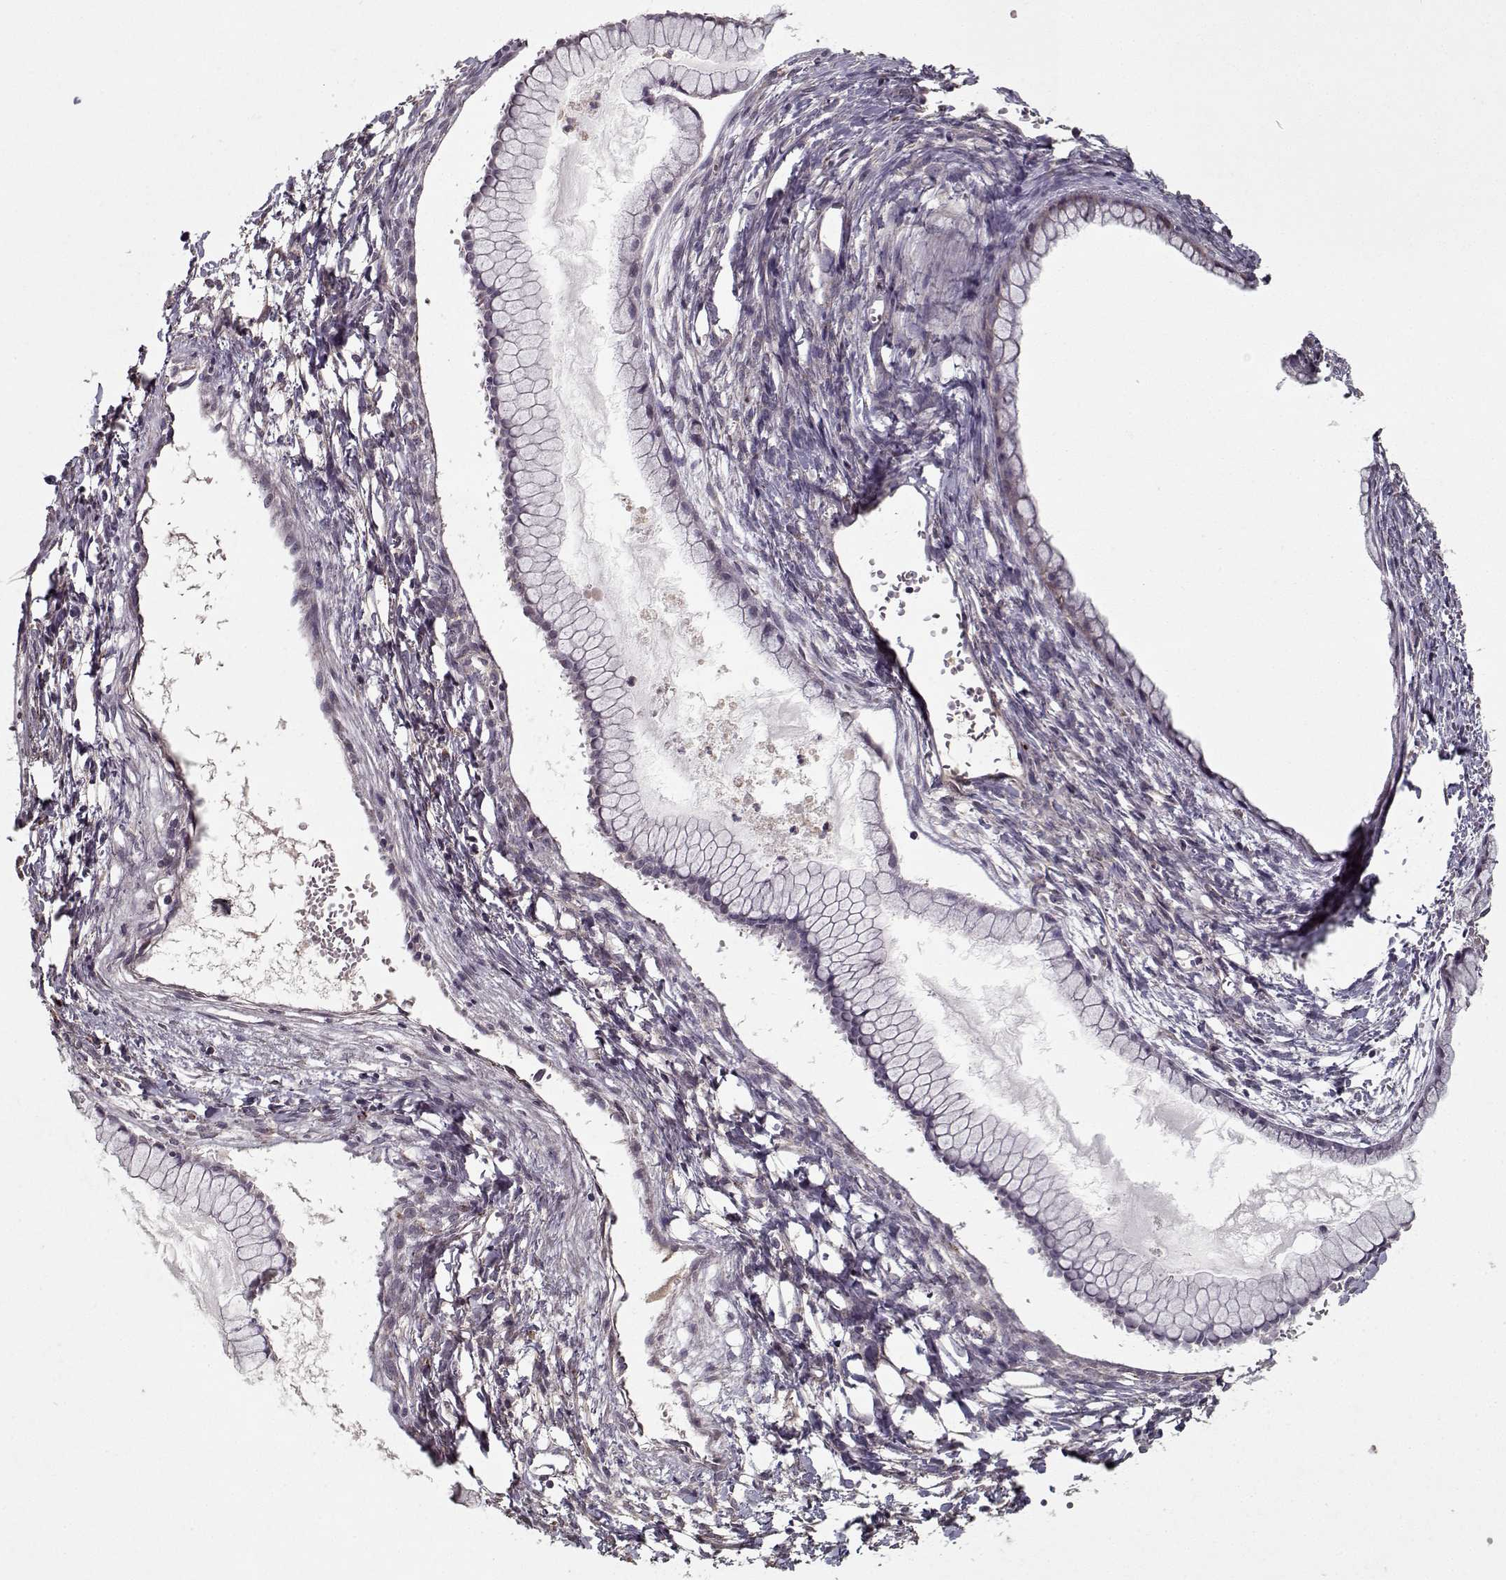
{"staining": {"intensity": "negative", "quantity": "none", "location": "none"}, "tissue": "ovarian cancer", "cell_type": "Tumor cells", "image_type": "cancer", "snomed": [{"axis": "morphology", "description": "Cystadenocarcinoma, mucinous, NOS"}, {"axis": "topography", "description": "Ovary"}], "caption": "An IHC photomicrograph of ovarian cancer is shown. There is no staining in tumor cells of ovarian cancer. The staining was performed using DAB (3,3'-diaminobenzidine) to visualize the protein expression in brown, while the nuclei were stained in blue with hematoxylin (Magnification: 20x).", "gene": "LAMA2", "patient": {"sex": "female", "age": 41}}